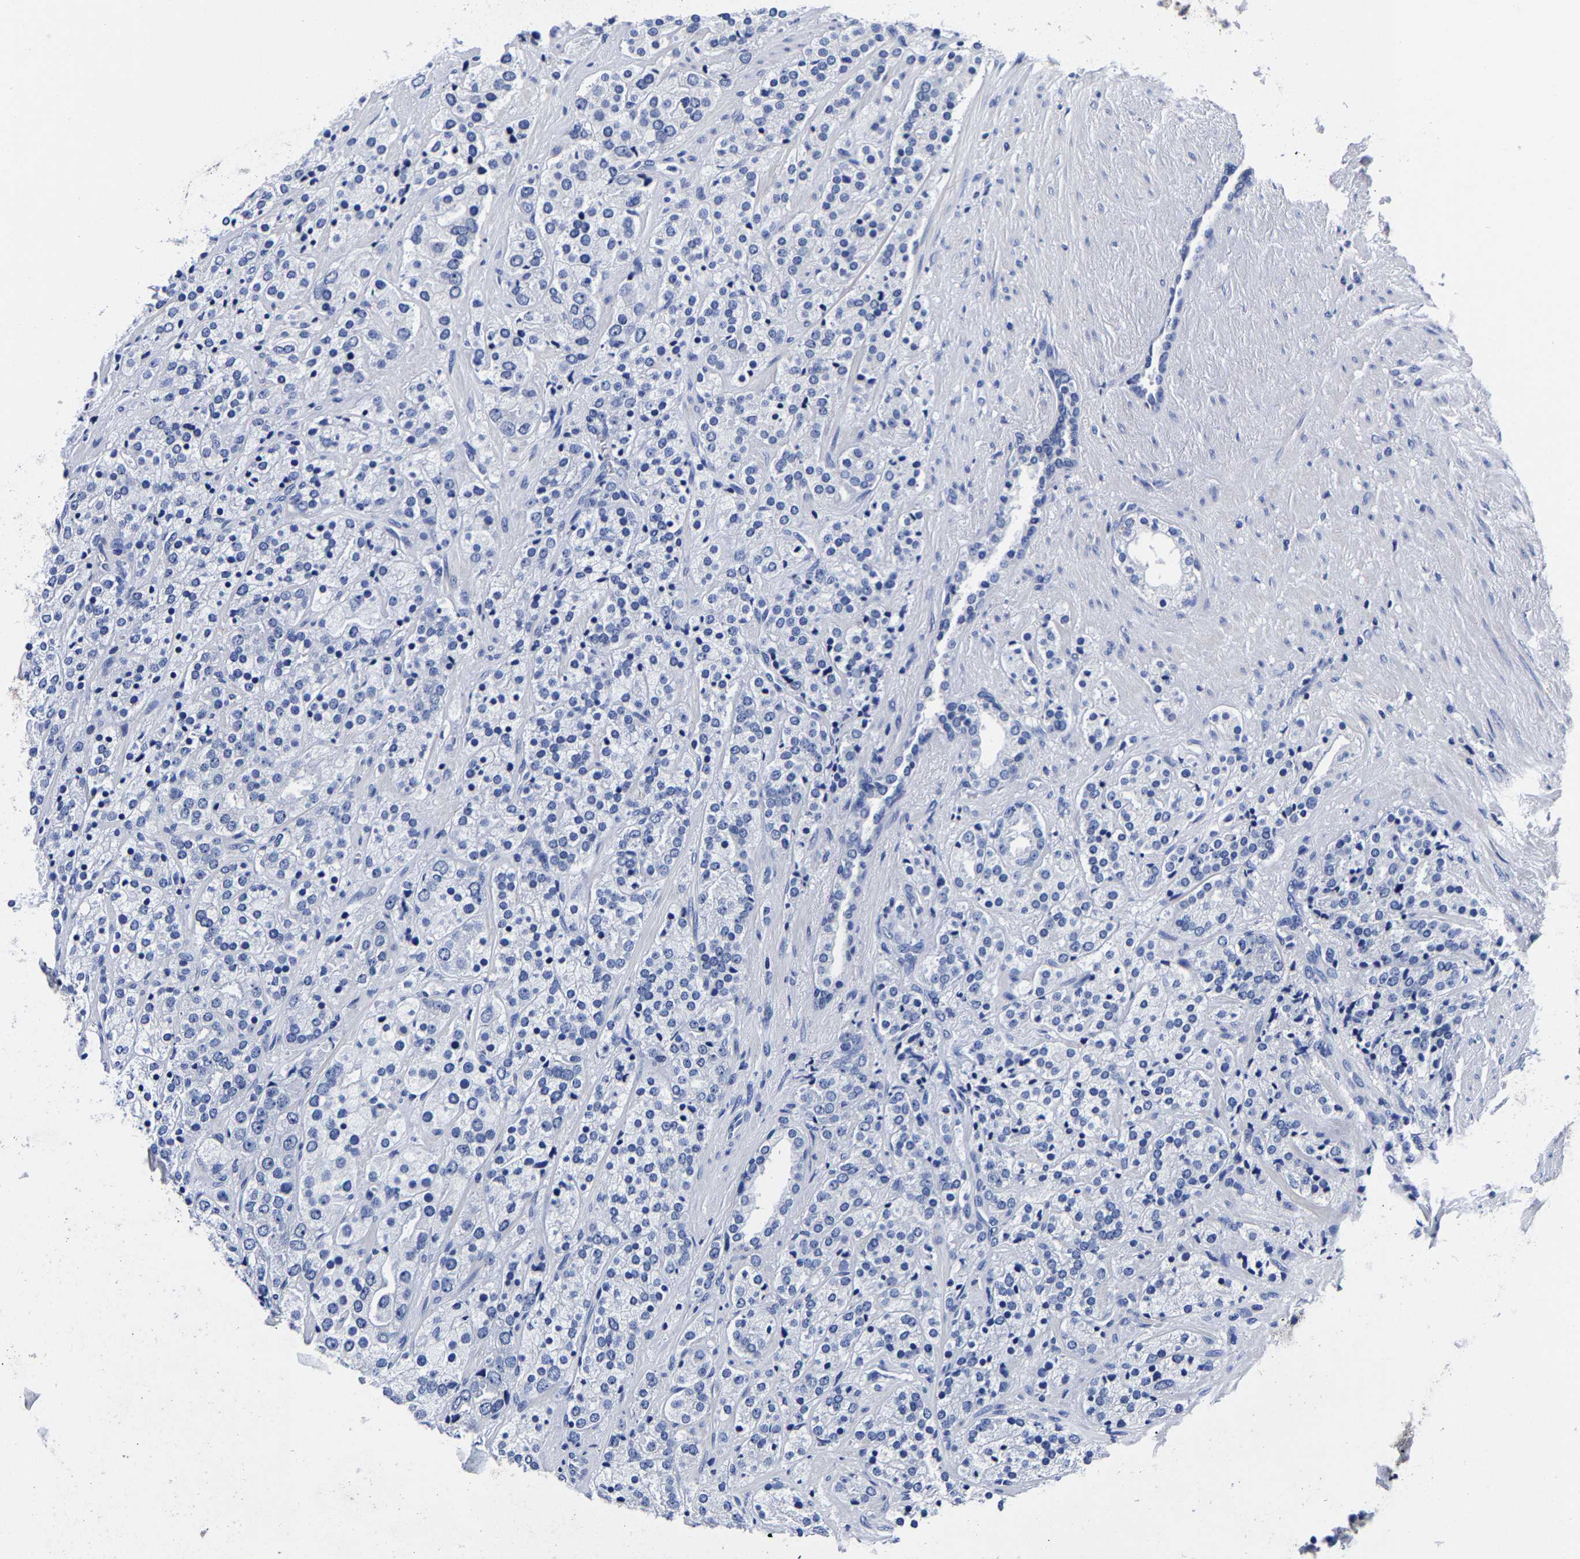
{"staining": {"intensity": "negative", "quantity": "none", "location": "none"}, "tissue": "prostate cancer", "cell_type": "Tumor cells", "image_type": "cancer", "snomed": [{"axis": "morphology", "description": "Adenocarcinoma, High grade"}, {"axis": "topography", "description": "Prostate"}], "caption": "Immunohistochemistry photomicrograph of neoplastic tissue: human adenocarcinoma (high-grade) (prostate) stained with DAB (3,3'-diaminobenzidine) shows no significant protein expression in tumor cells.", "gene": "CPA2", "patient": {"sex": "male", "age": 71}}